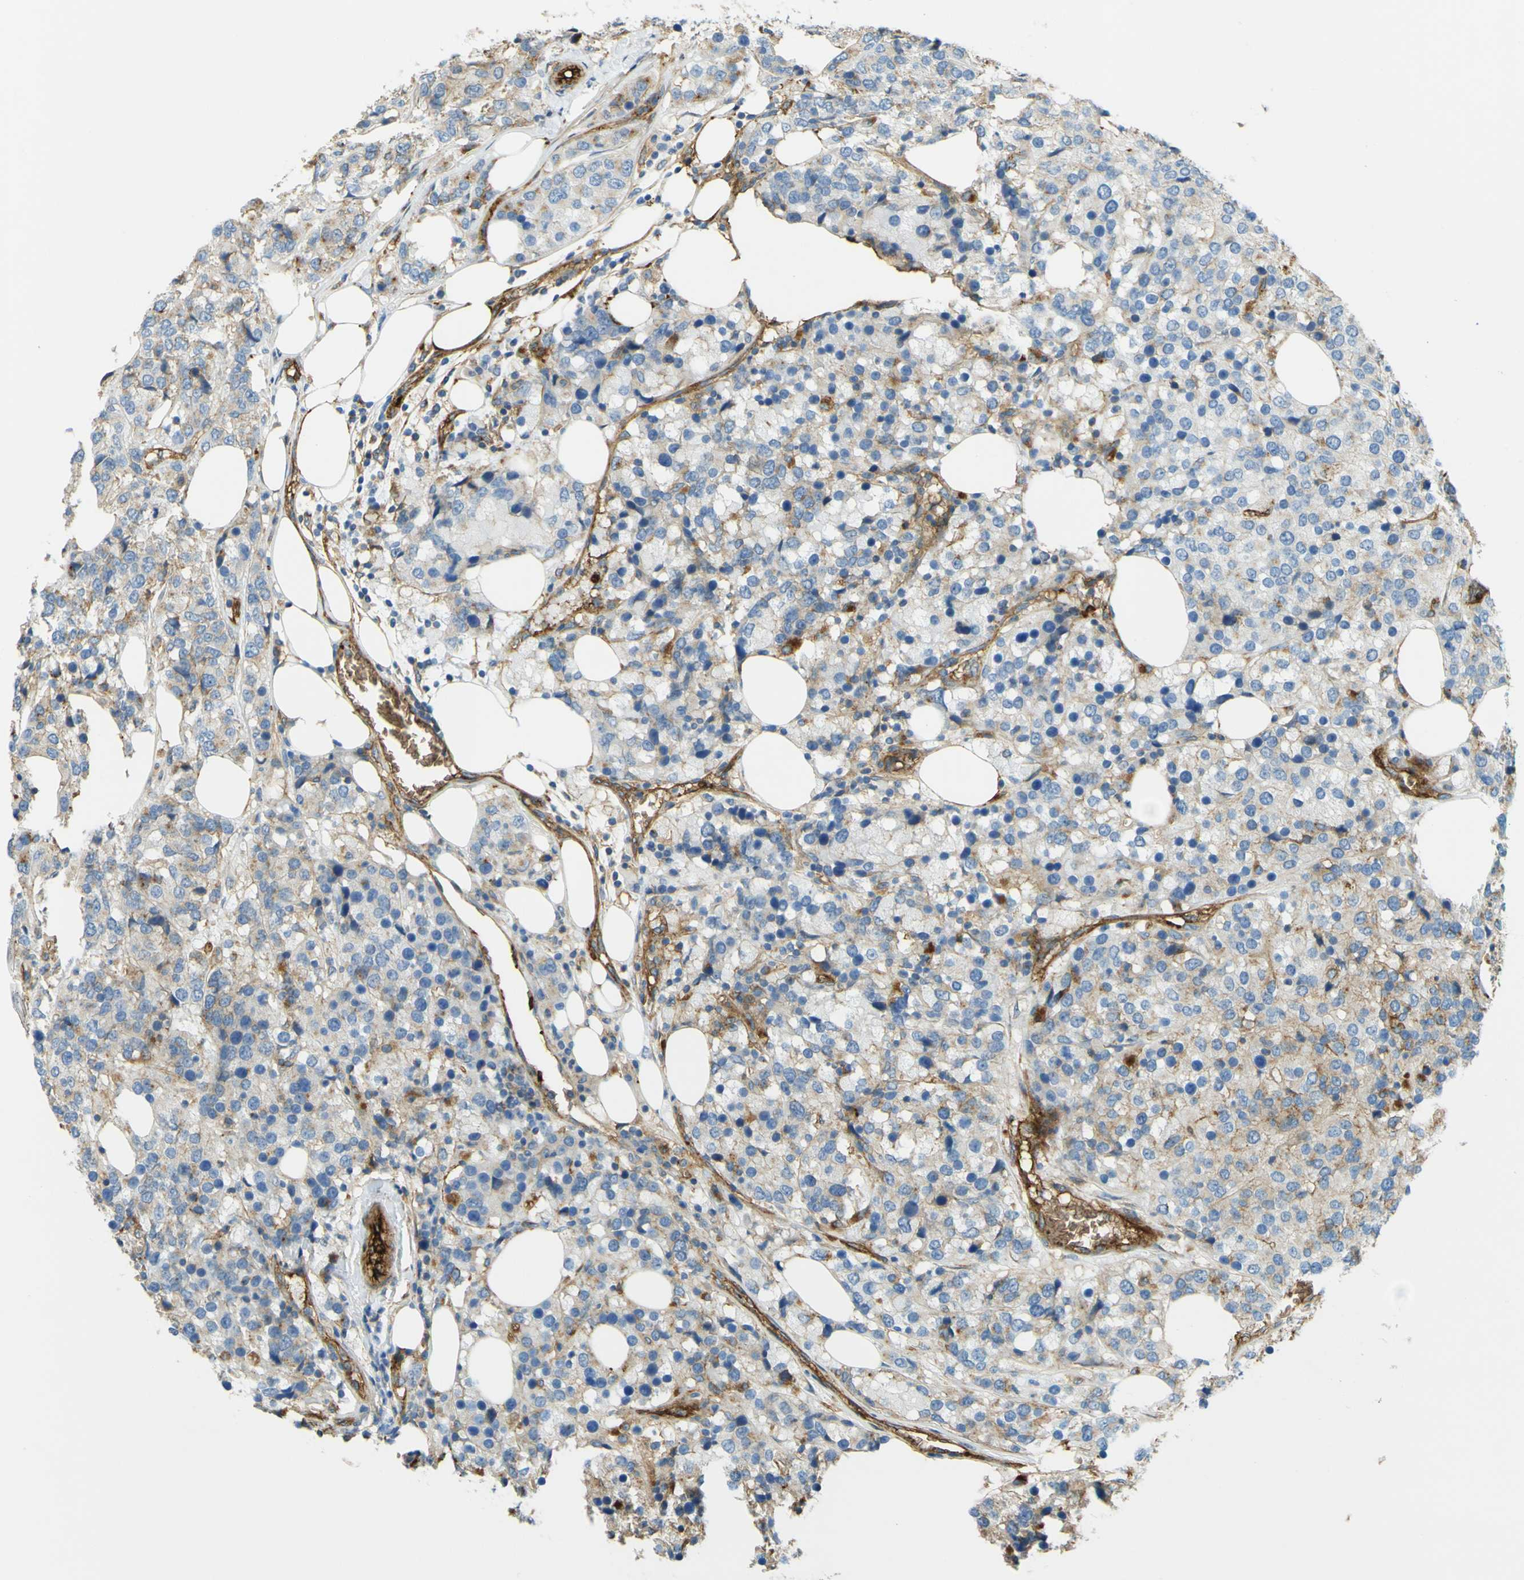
{"staining": {"intensity": "moderate", "quantity": "25%-75%", "location": "cytoplasmic/membranous"}, "tissue": "breast cancer", "cell_type": "Tumor cells", "image_type": "cancer", "snomed": [{"axis": "morphology", "description": "Lobular carcinoma"}, {"axis": "topography", "description": "Breast"}], "caption": "About 25%-75% of tumor cells in human breast cancer (lobular carcinoma) show moderate cytoplasmic/membranous protein expression as visualized by brown immunohistochemical staining.", "gene": "PLXDC1", "patient": {"sex": "female", "age": 59}}